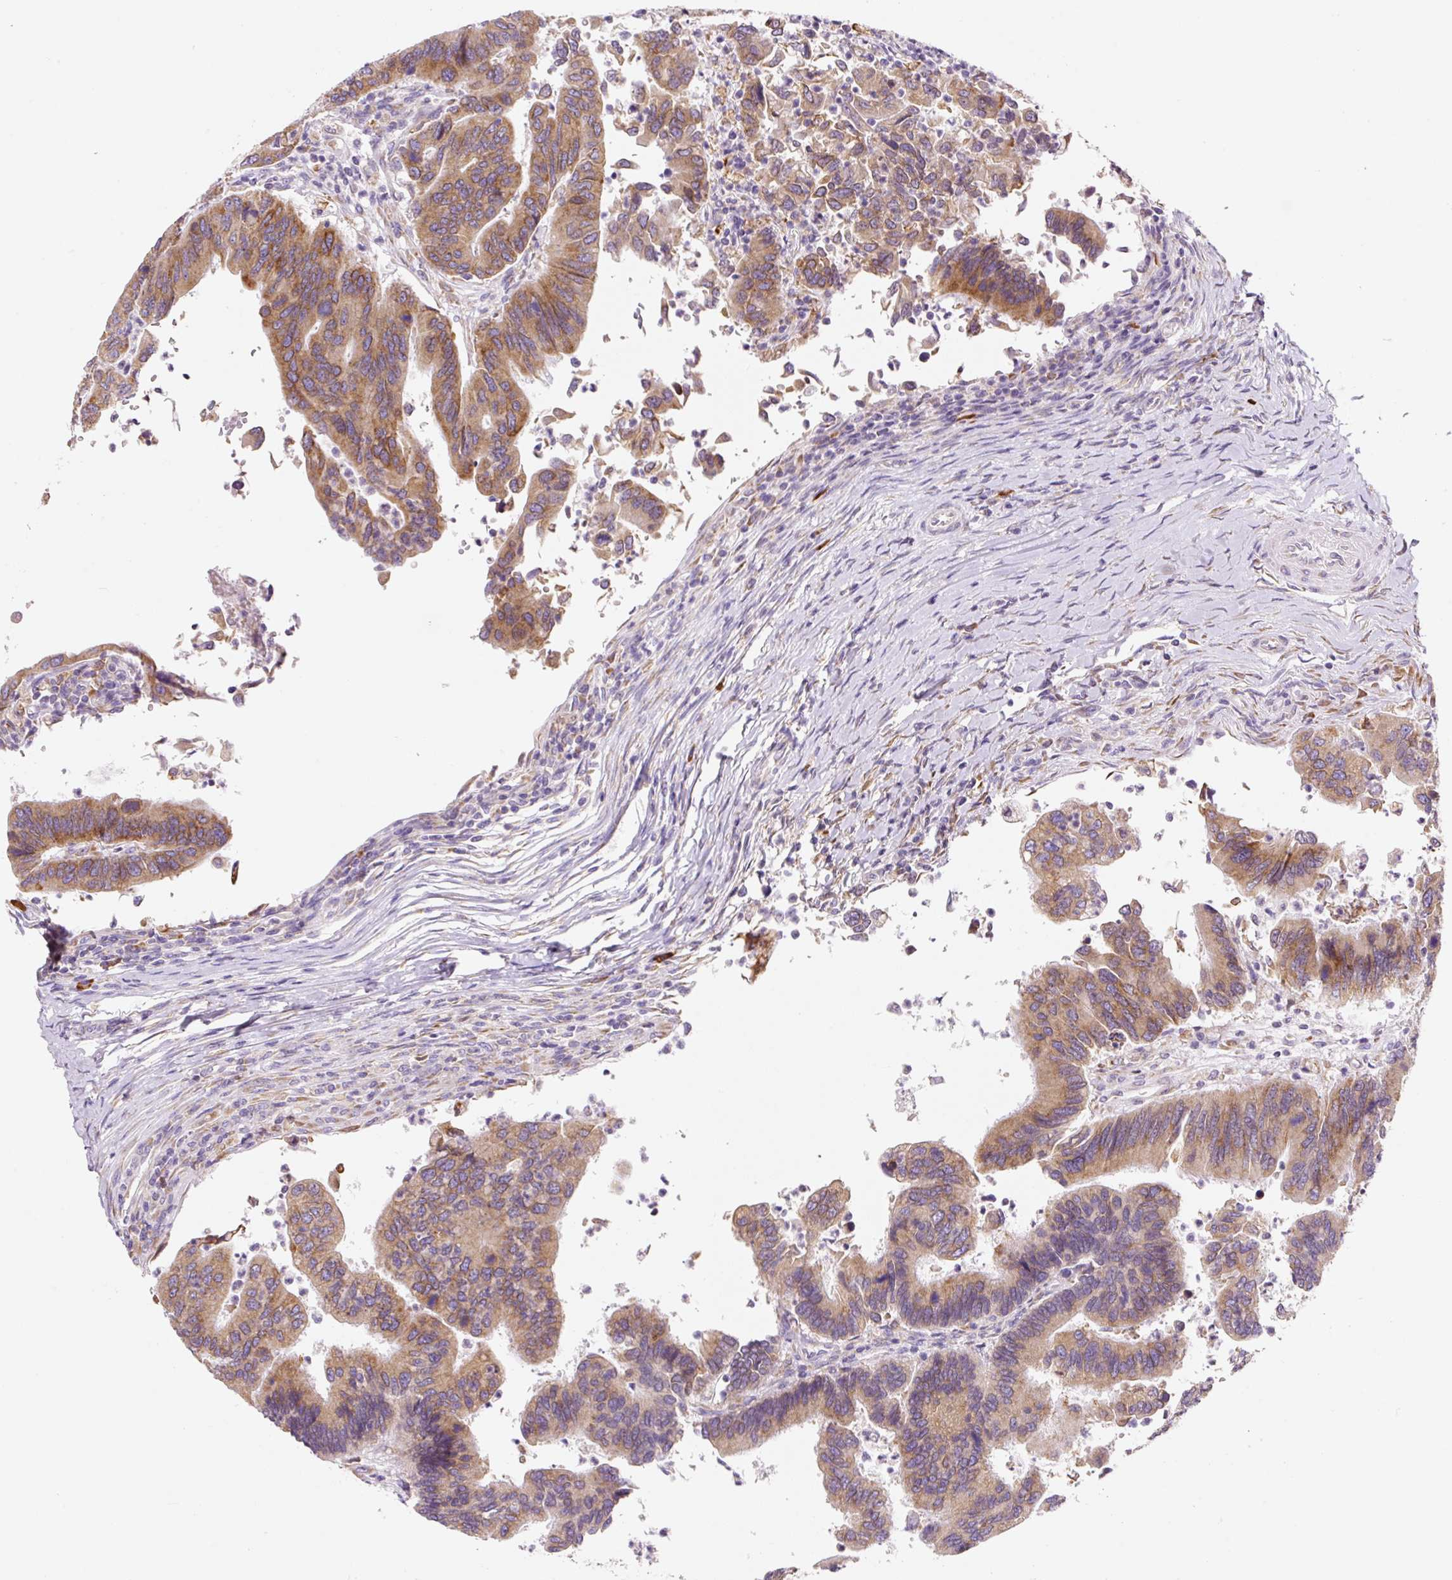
{"staining": {"intensity": "moderate", "quantity": ">75%", "location": "cytoplasmic/membranous"}, "tissue": "colorectal cancer", "cell_type": "Tumor cells", "image_type": "cancer", "snomed": [{"axis": "morphology", "description": "Adenocarcinoma, NOS"}, {"axis": "topography", "description": "Colon"}], "caption": "Human colorectal adenocarcinoma stained for a protein (brown) shows moderate cytoplasmic/membranous positive staining in about >75% of tumor cells.", "gene": "DDOST", "patient": {"sex": "female", "age": 67}}